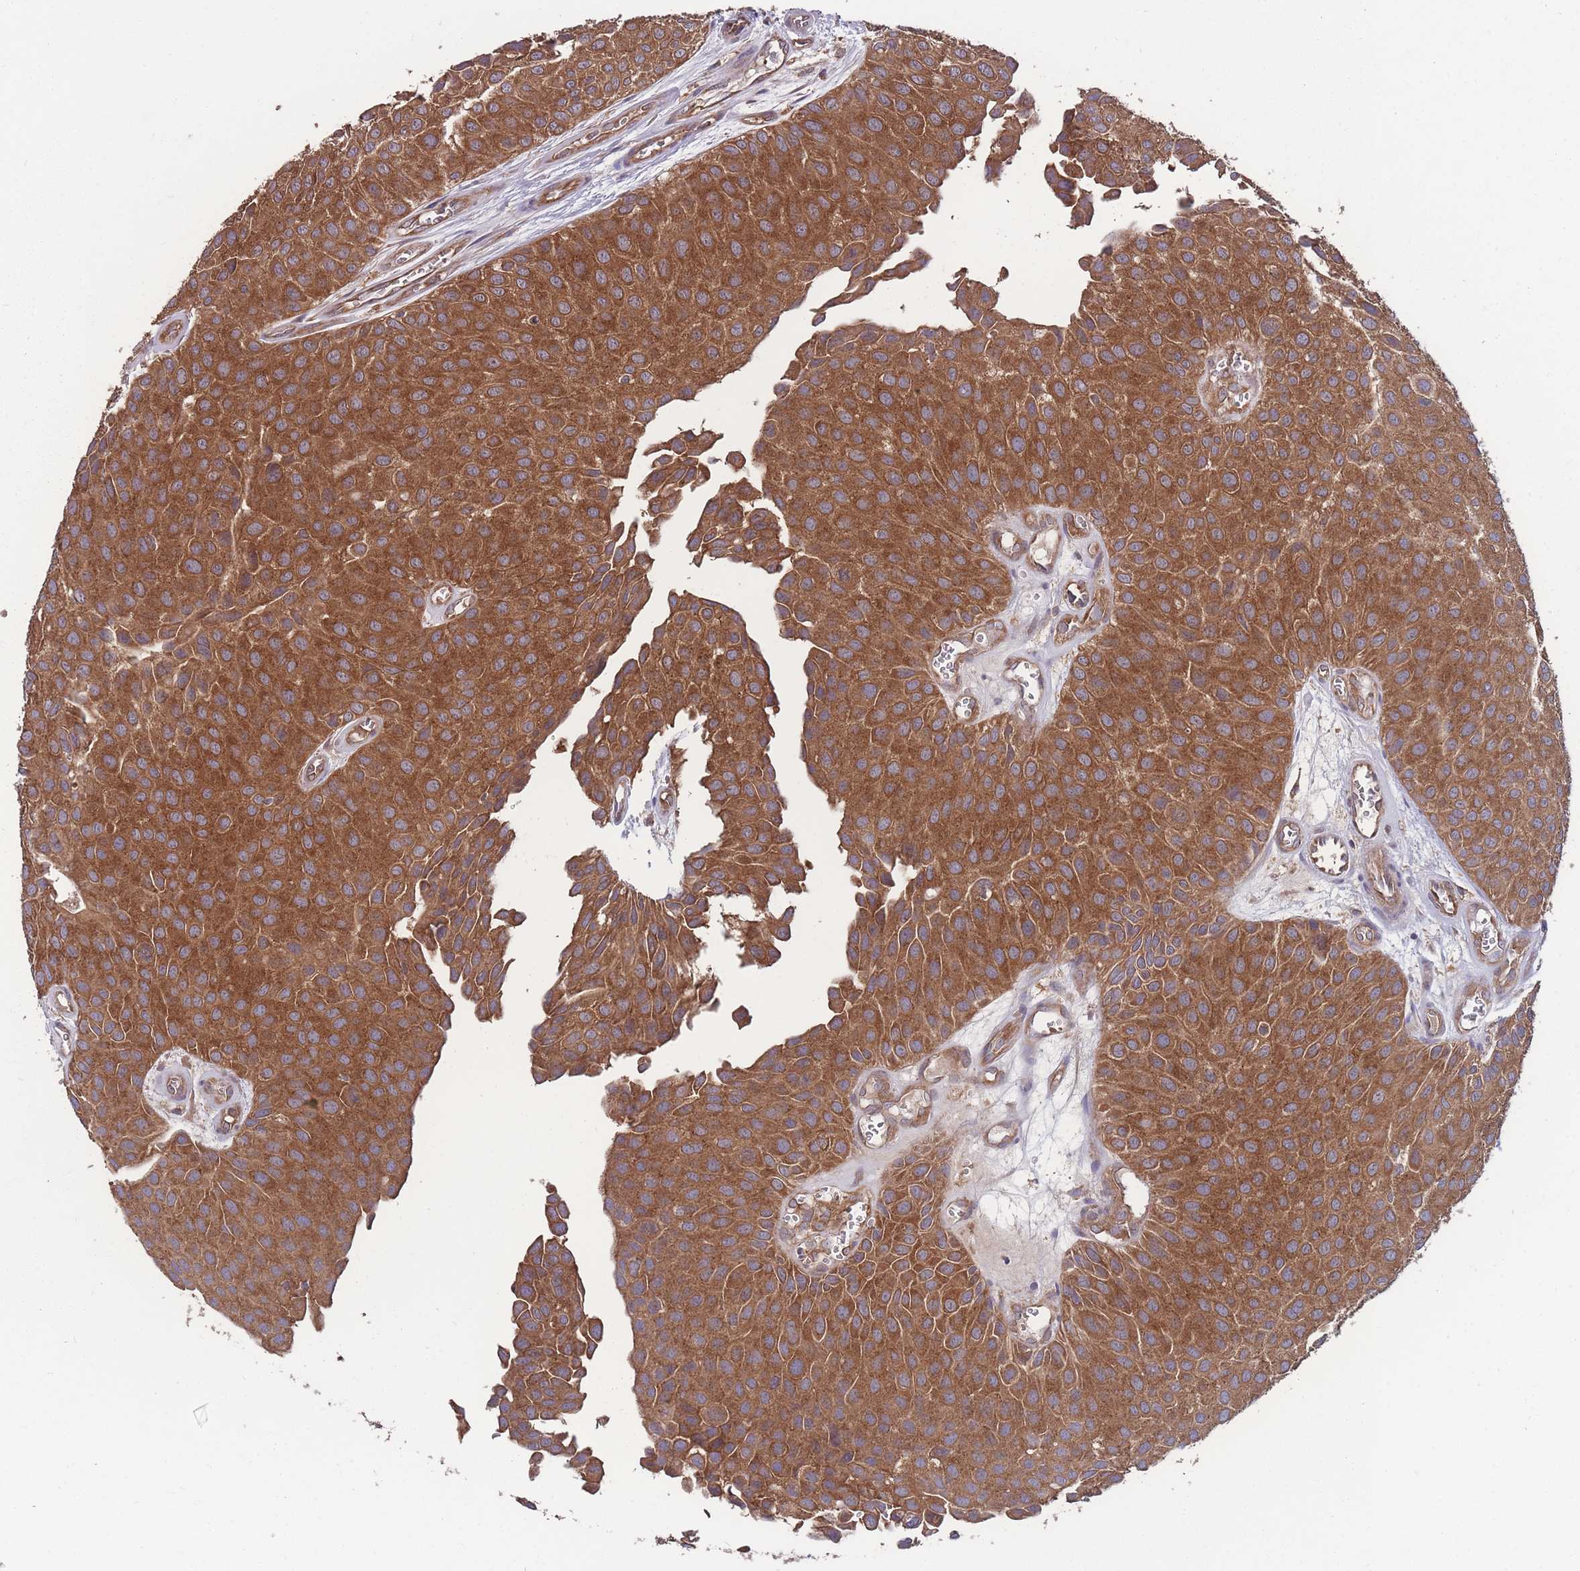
{"staining": {"intensity": "strong", "quantity": ">75%", "location": "cytoplasmic/membranous"}, "tissue": "urothelial cancer", "cell_type": "Tumor cells", "image_type": "cancer", "snomed": [{"axis": "morphology", "description": "Urothelial carcinoma, Low grade"}, {"axis": "topography", "description": "Urinary bladder"}], "caption": "Urothelial cancer was stained to show a protein in brown. There is high levels of strong cytoplasmic/membranous positivity in approximately >75% of tumor cells.", "gene": "ZPR1", "patient": {"sex": "male", "age": 88}}